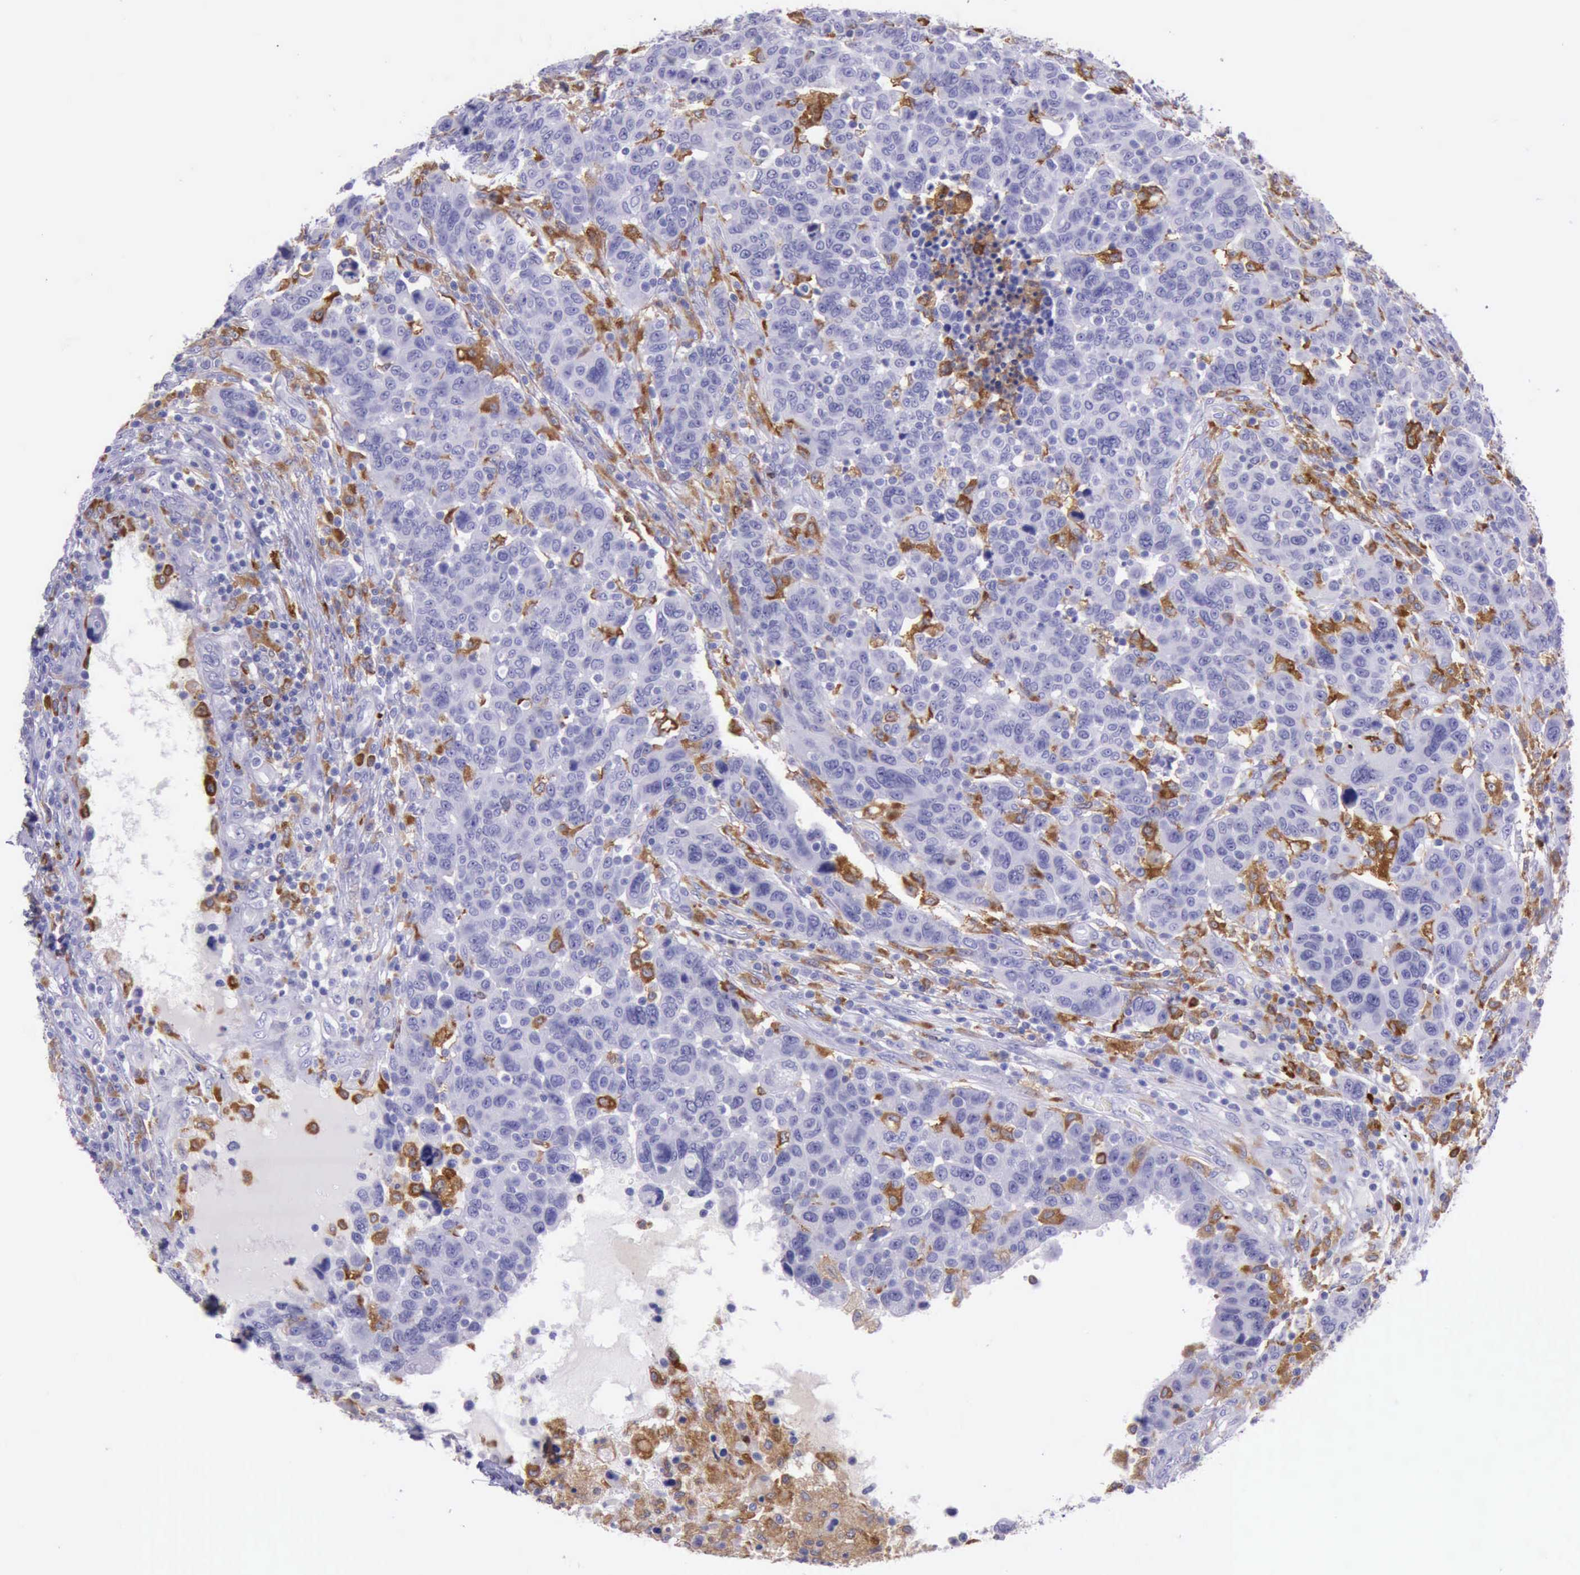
{"staining": {"intensity": "negative", "quantity": "none", "location": "none"}, "tissue": "breast cancer", "cell_type": "Tumor cells", "image_type": "cancer", "snomed": [{"axis": "morphology", "description": "Duct carcinoma"}, {"axis": "topography", "description": "Breast"}], "caption": "A histopathology image of intraductal carcinoma (breast) stained for a protein reveals no brown staining in tumor cells.", "gene": "BTK", "patient": {"sex": "female", "age": 37}}